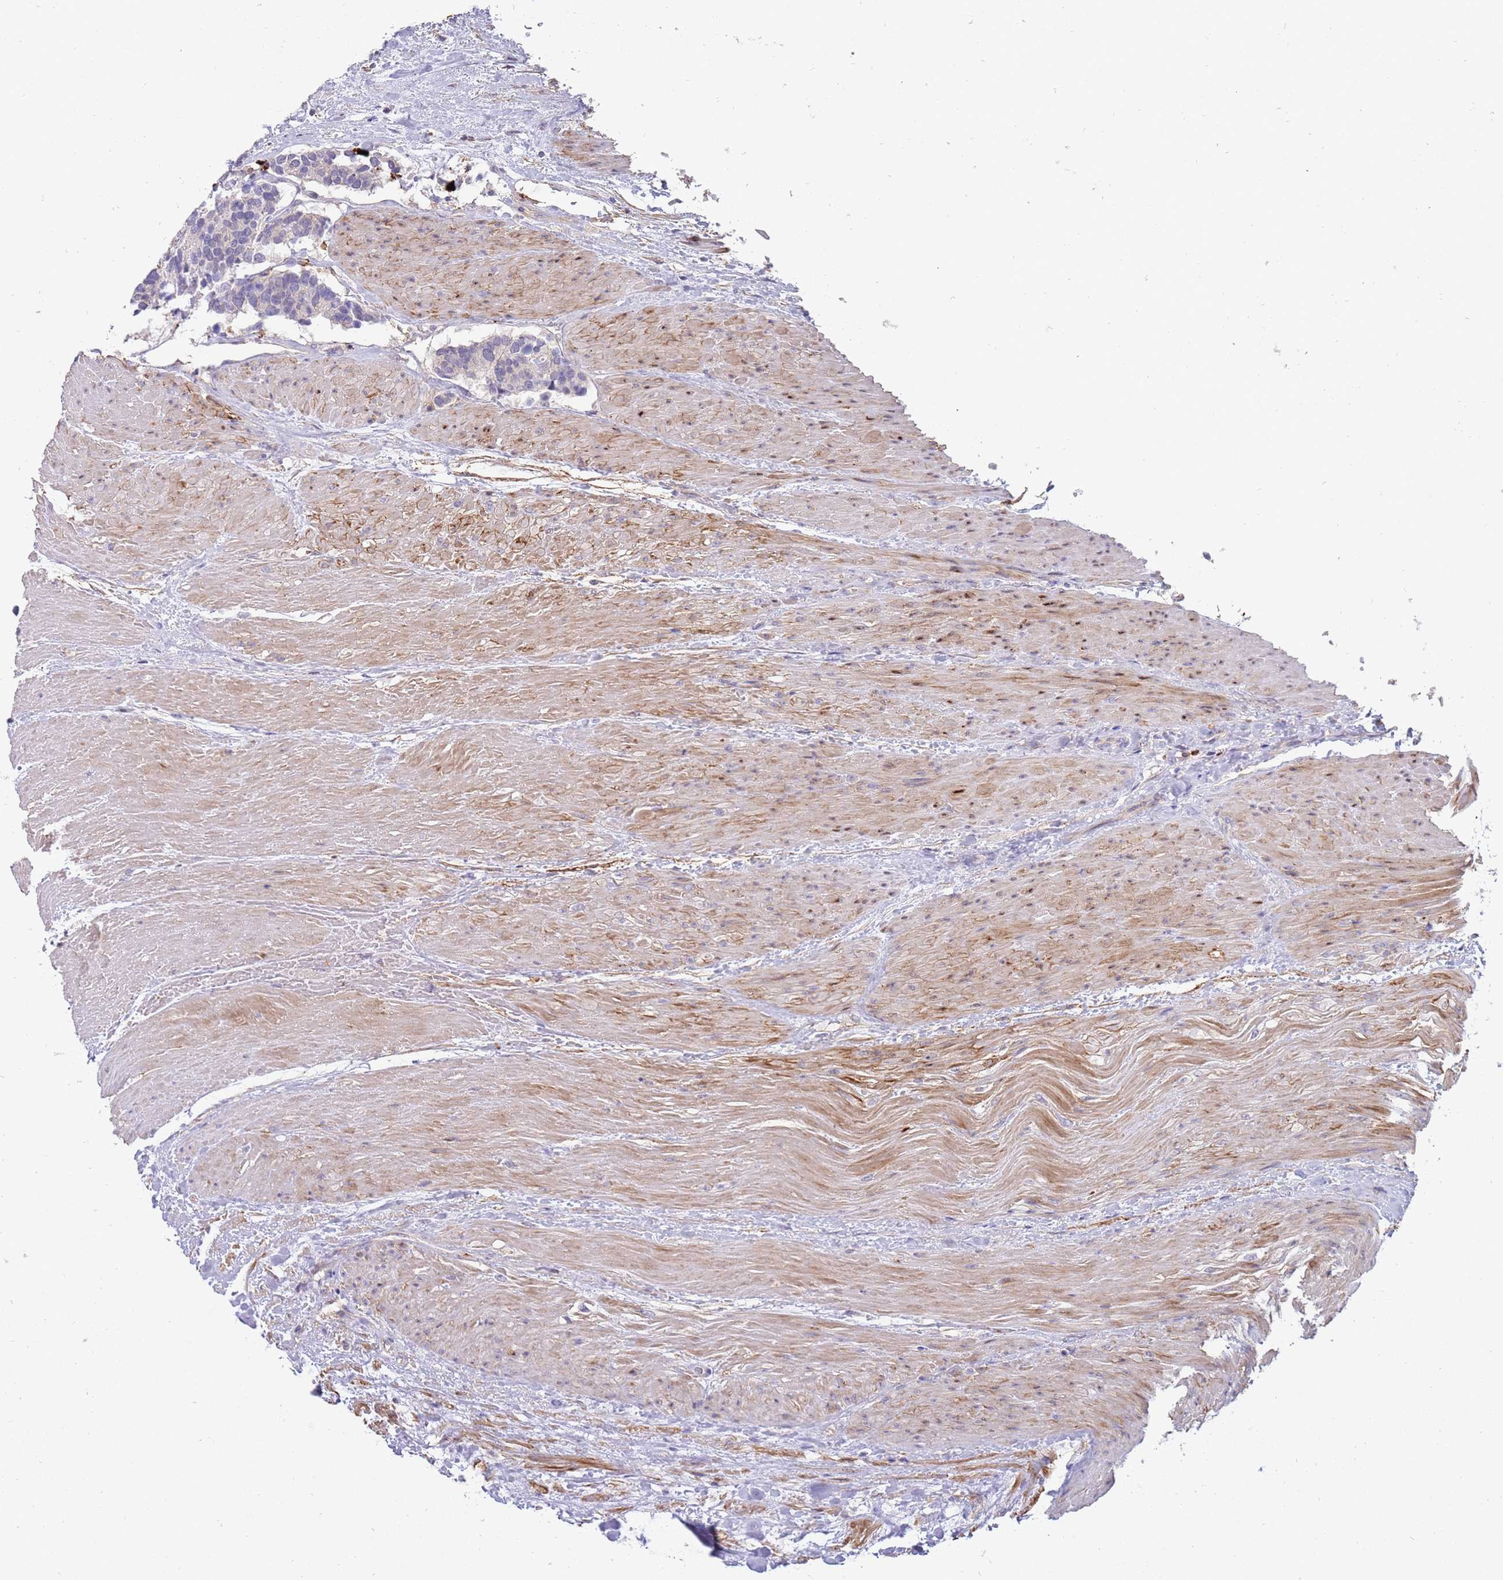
{"staining": {"intensity": "negative", "quantity": "none", "location": "none"}, "tissue": "carcinoid", "cell_type": "Tumor cells", "image_type": "cancer", "snomed": [{"axis": "morphology", "description": "Carcinoma, NOS"}, {"axis": "morphology", "description": "Carcinoid, malignant, NOS"}, {"axis": "topography", "description": "Urinary bladder"}], "caption": "Protein analysis of carcinoma shows no significant staining in tumor cells.", "gene": "STK25", "patient": {"sex": "male", "age": 57}}